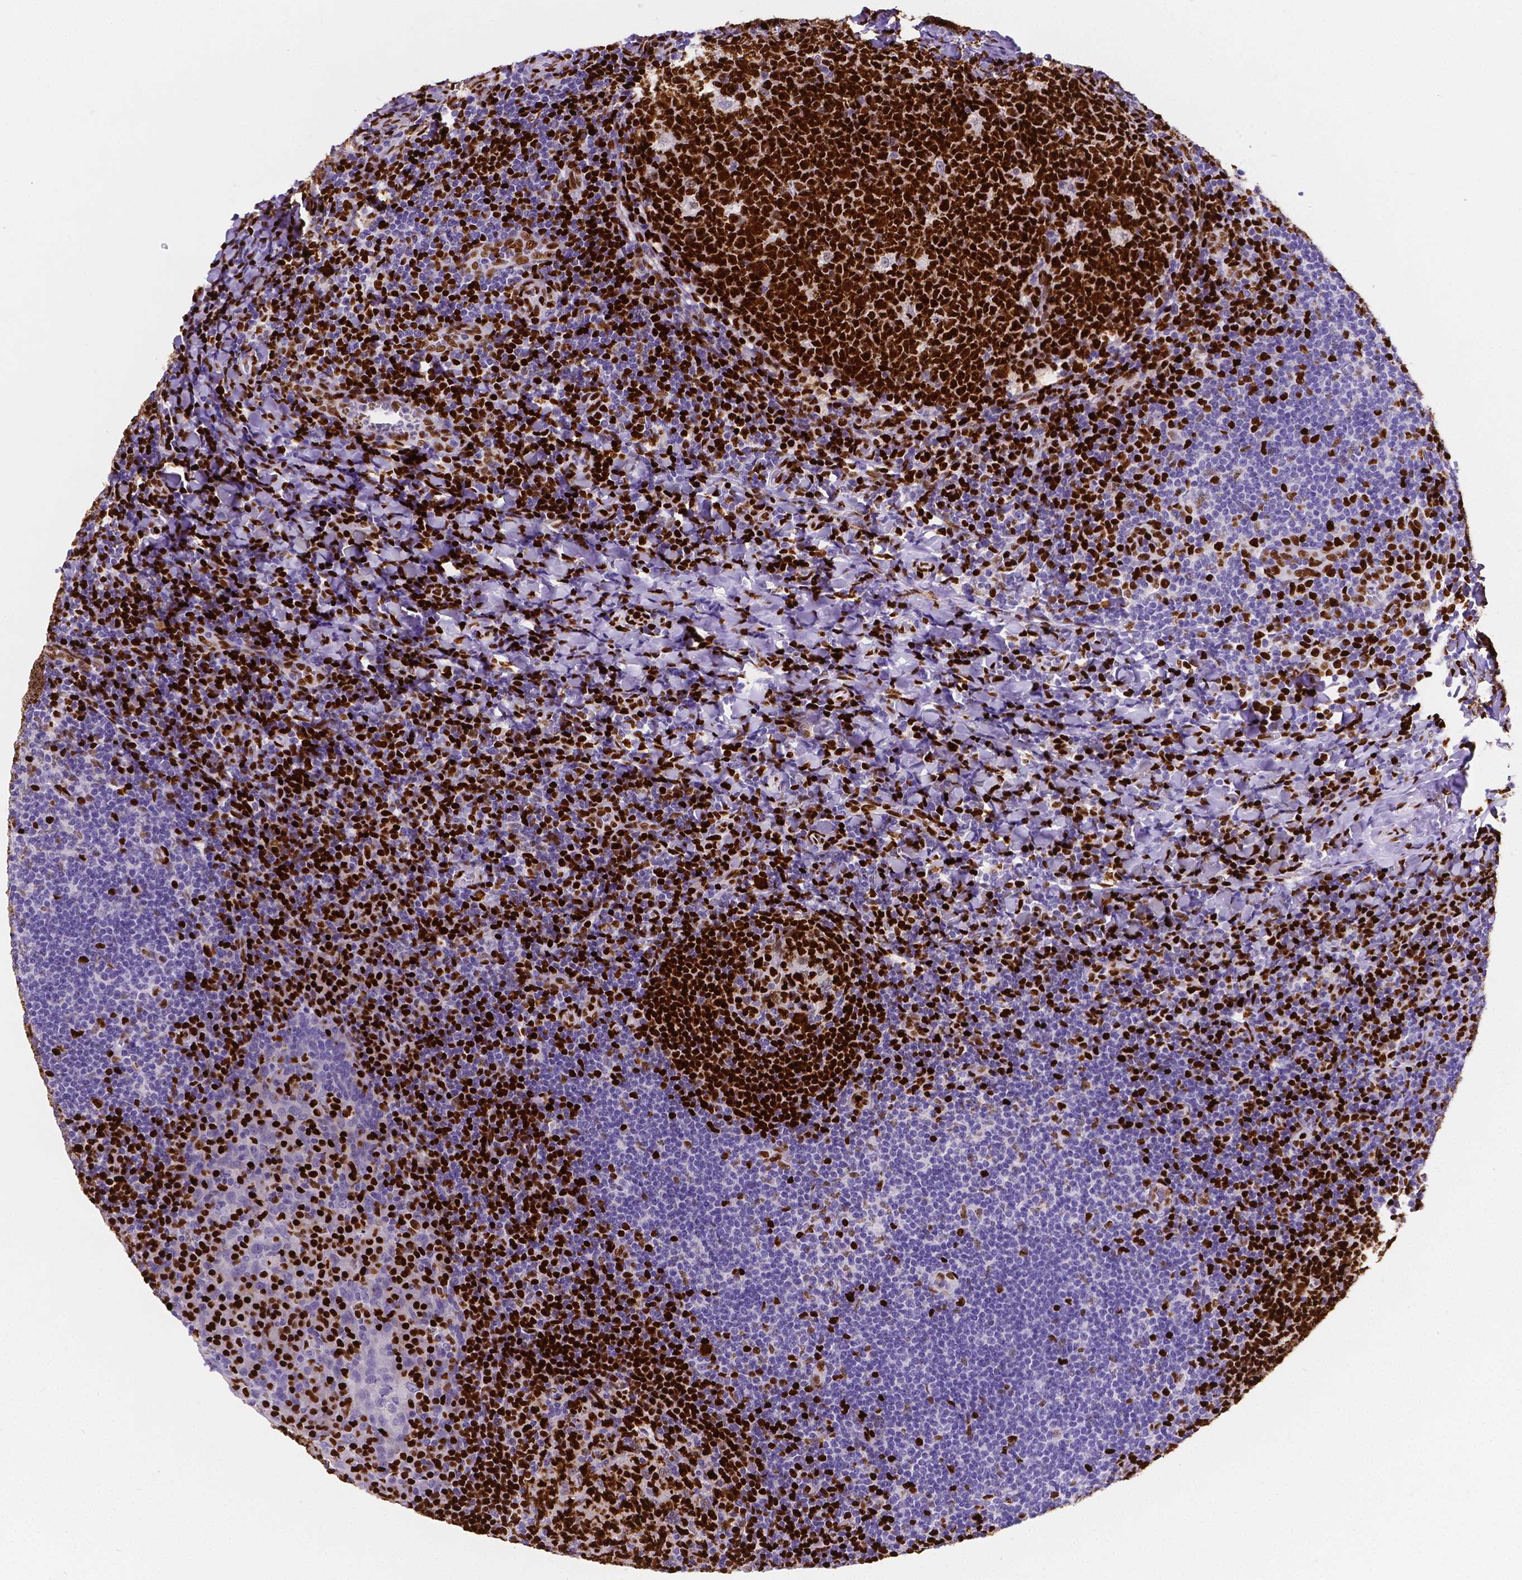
{"staining": {"intensity": "strong", "quantity": ">75%", "location": "nuclear"}, "tissue": "tonsil", "cell_type": "Germinal center cells", "image_type": "normal", "snomed": [{"axis": "morphology", "description": "Normal tissue, NOS"}, {"axis": "topography", "description": "Tonsil"}], "caption": "Immunohistochemical staining of normal tonsil displays >75% levels of strong nuclear protein staining in about >75% of germinal center cells.", "gene": "MEF2C", "patient": {"sex": "male", "age": 17}}